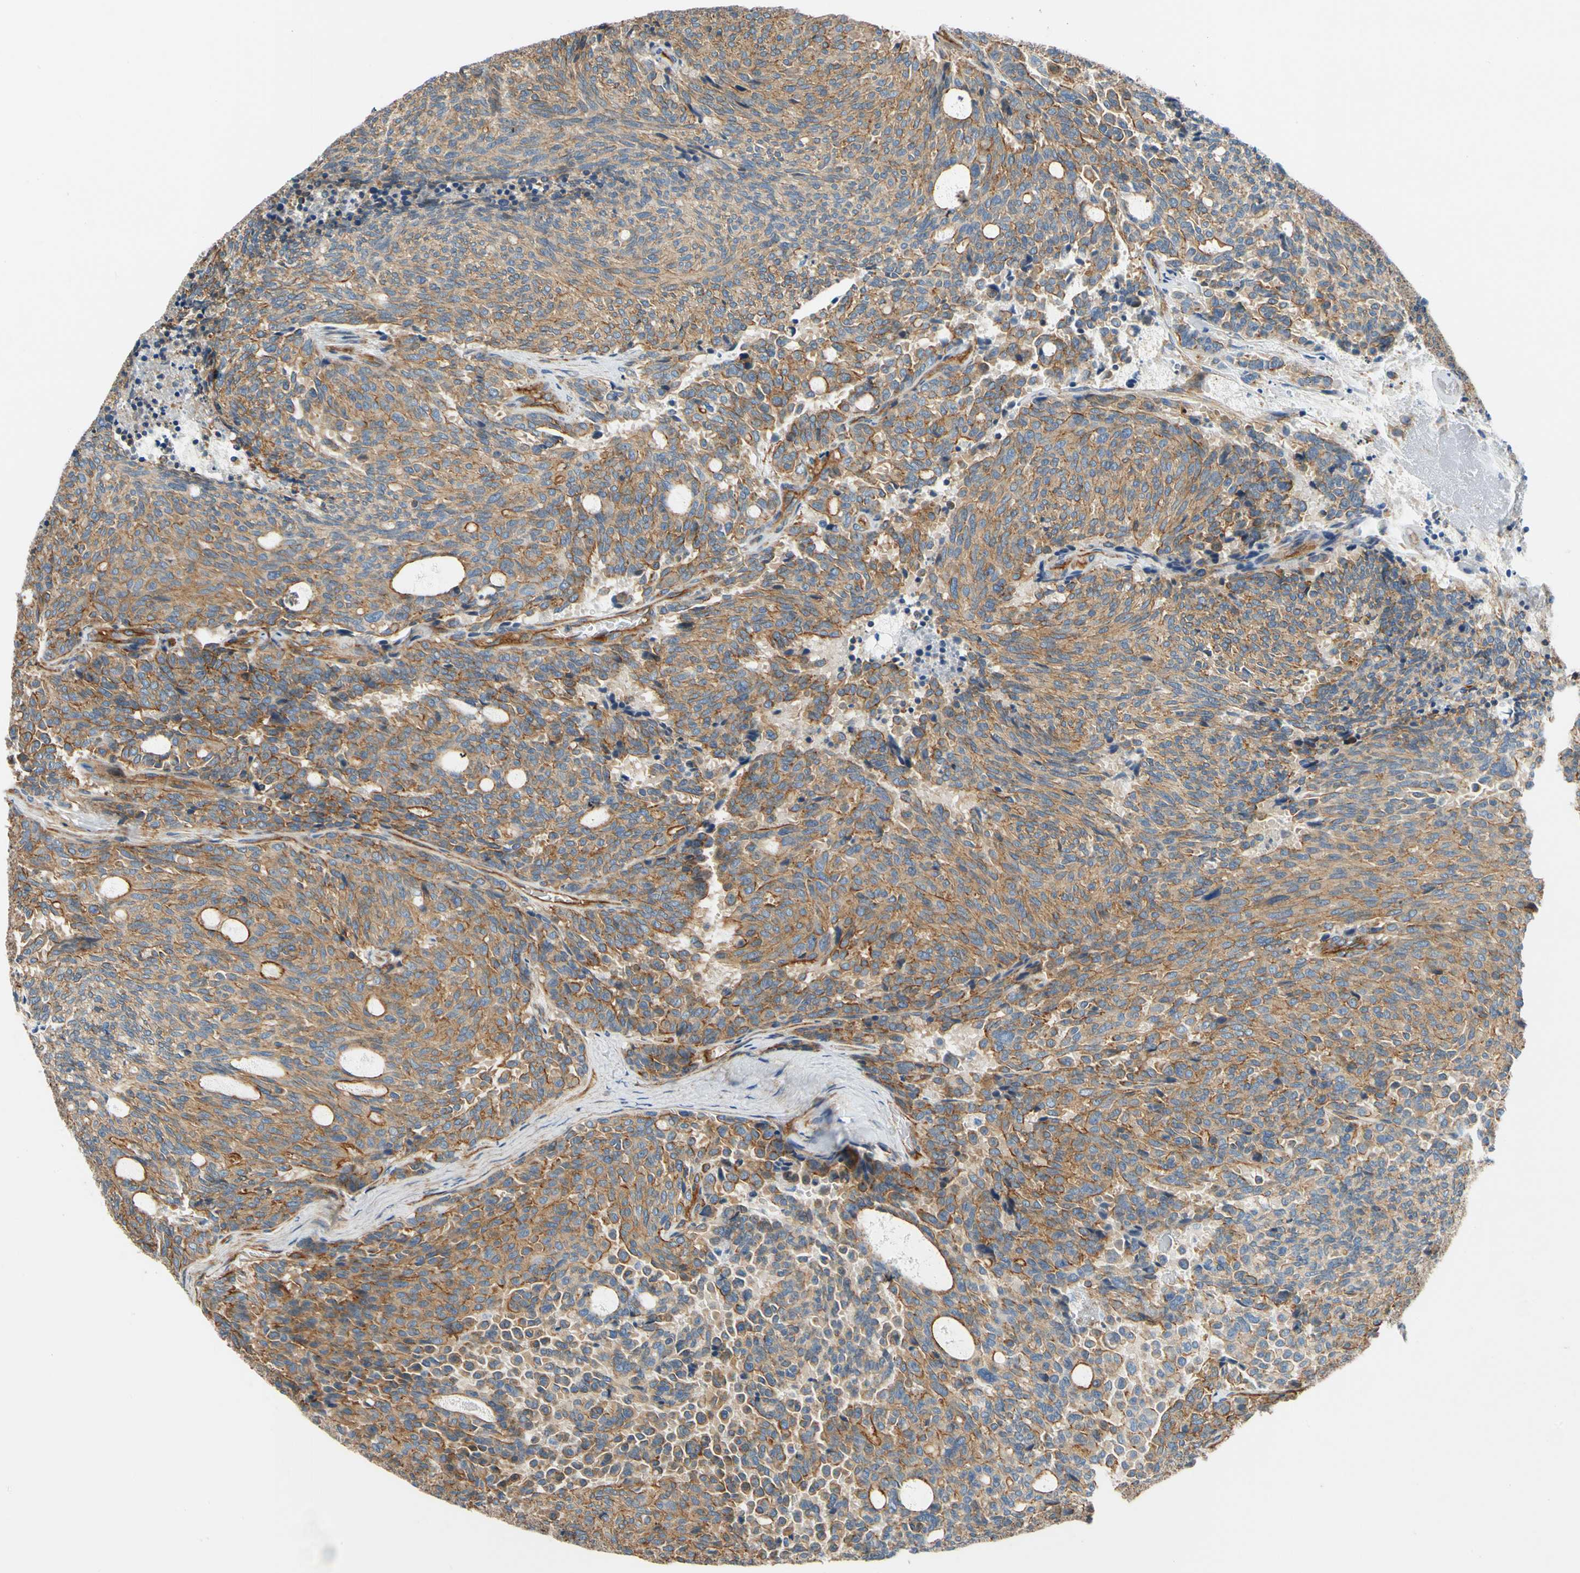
{"staining": {"intensity": "moderate", "quantity": ">75%", "location": "cytoplasmic/membranous"}, "tissue": "carcinoid", "cell_type": "Tumor cells", "image_type": "cancer", "snomed": [{"axis": "morphology", "description": "Carcinoid, malignant, NOS"}, {"axis": "topography", "description": "Pancreas"}], "caption": "Tumor cells exhibit medium levels of moderate cytoplasmic/membranous positivity in approximately >75% of cells in malignant carcinoid.", "gene": "SPTAN1", "patient": {"sex": "female", "age": 54}}